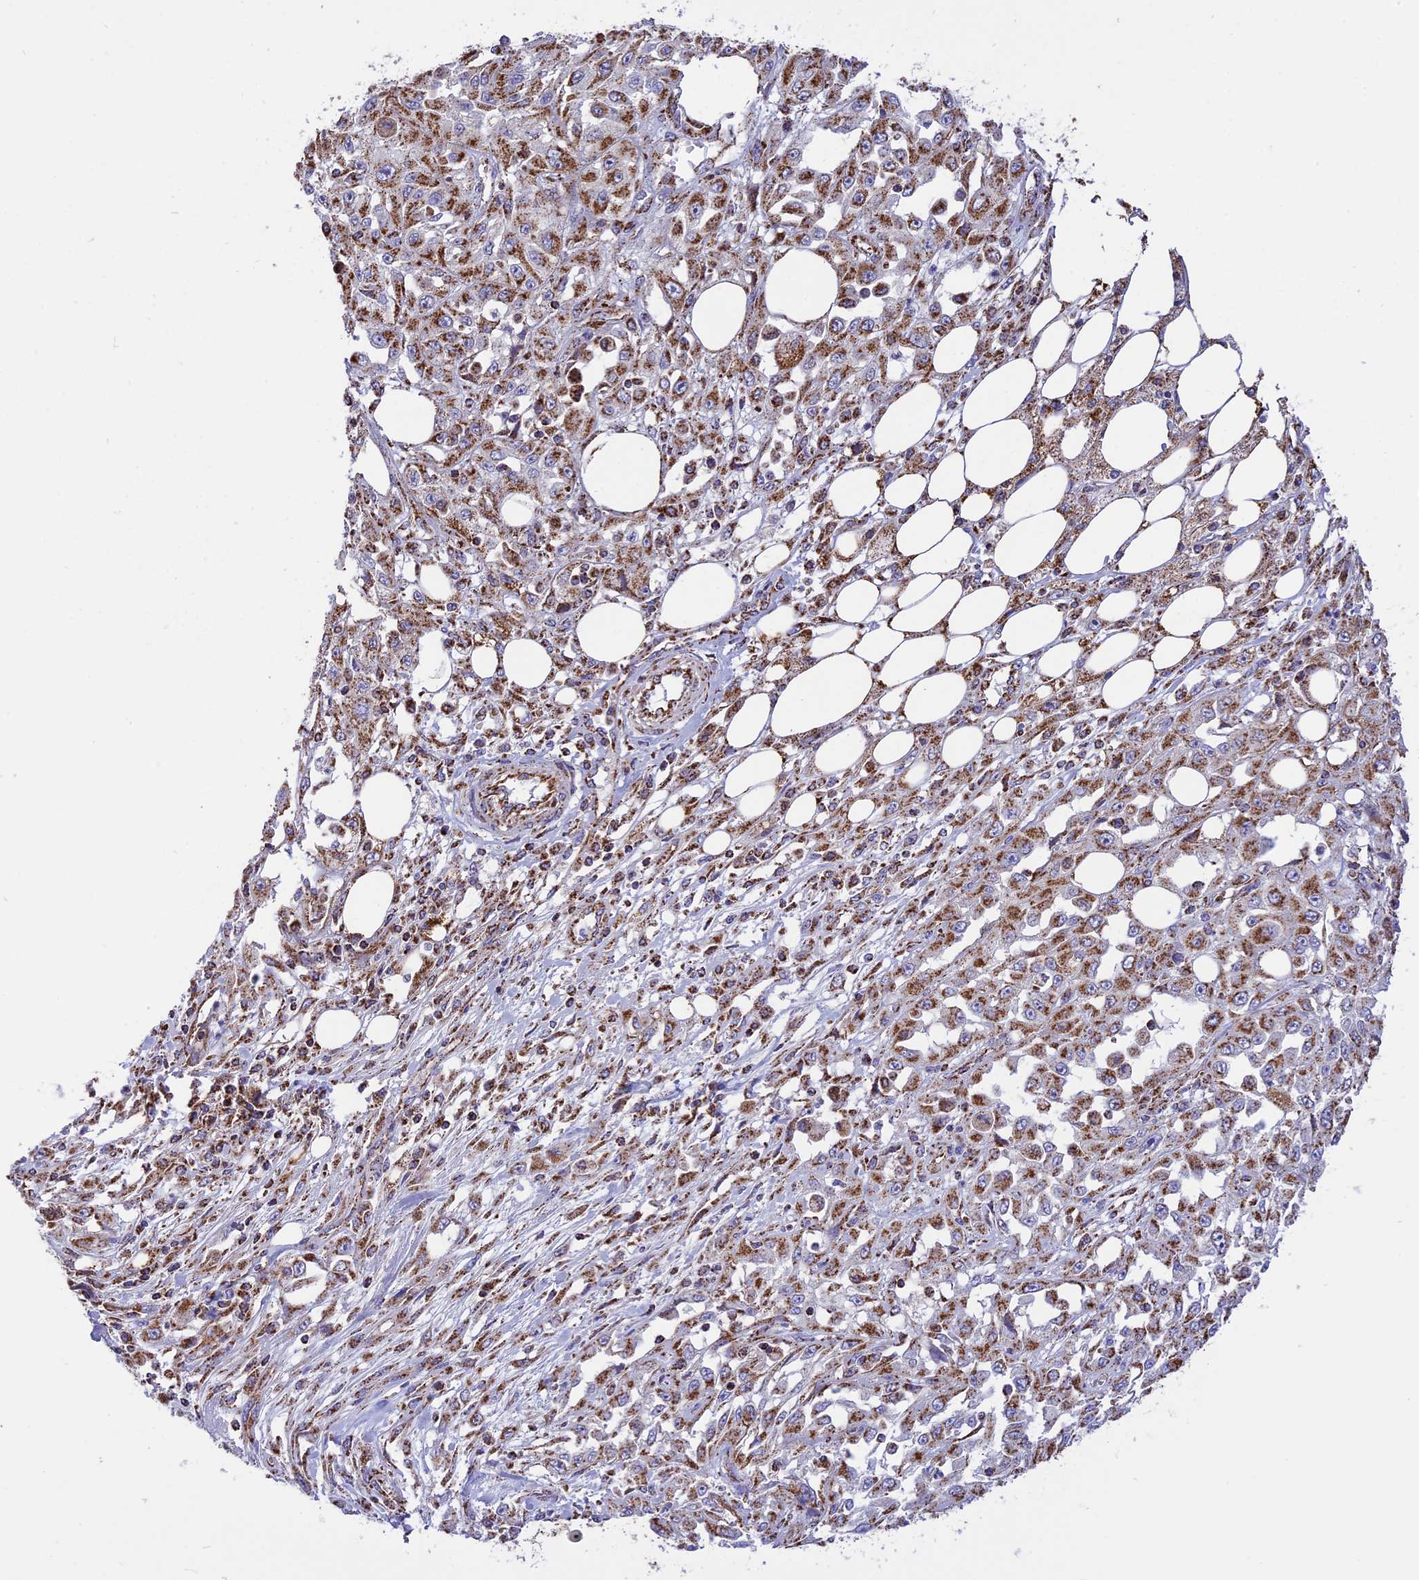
{"staining": {"intensity": "strong", "quantity": ">75%", "location": "cytoplasmic/membranous"}, "tissue": "skin cancer", "cell_type": "Tumor cells", "image_type": "cancer", "snomed": [{"axis": "morphology", "description": "Squamous cell carcinoma, NOS"}, {"axis": "morphology", "description": "Squamous cell carcinoma, metastatic, NOS"}, {"axis": "topography", "description": "Skin"}, {"axis": "topography", "description": "Lymph node"}], "caption": "A histopathology image showing strong cytoplasmic/membranous positivity in about >75% of tumor cells in metastatic squamous cell carcinoma (skin), as visualized by brown immunohistochemical staining.", "gene": "TTC4", "patient": {"sex": "male", "age": 75}}